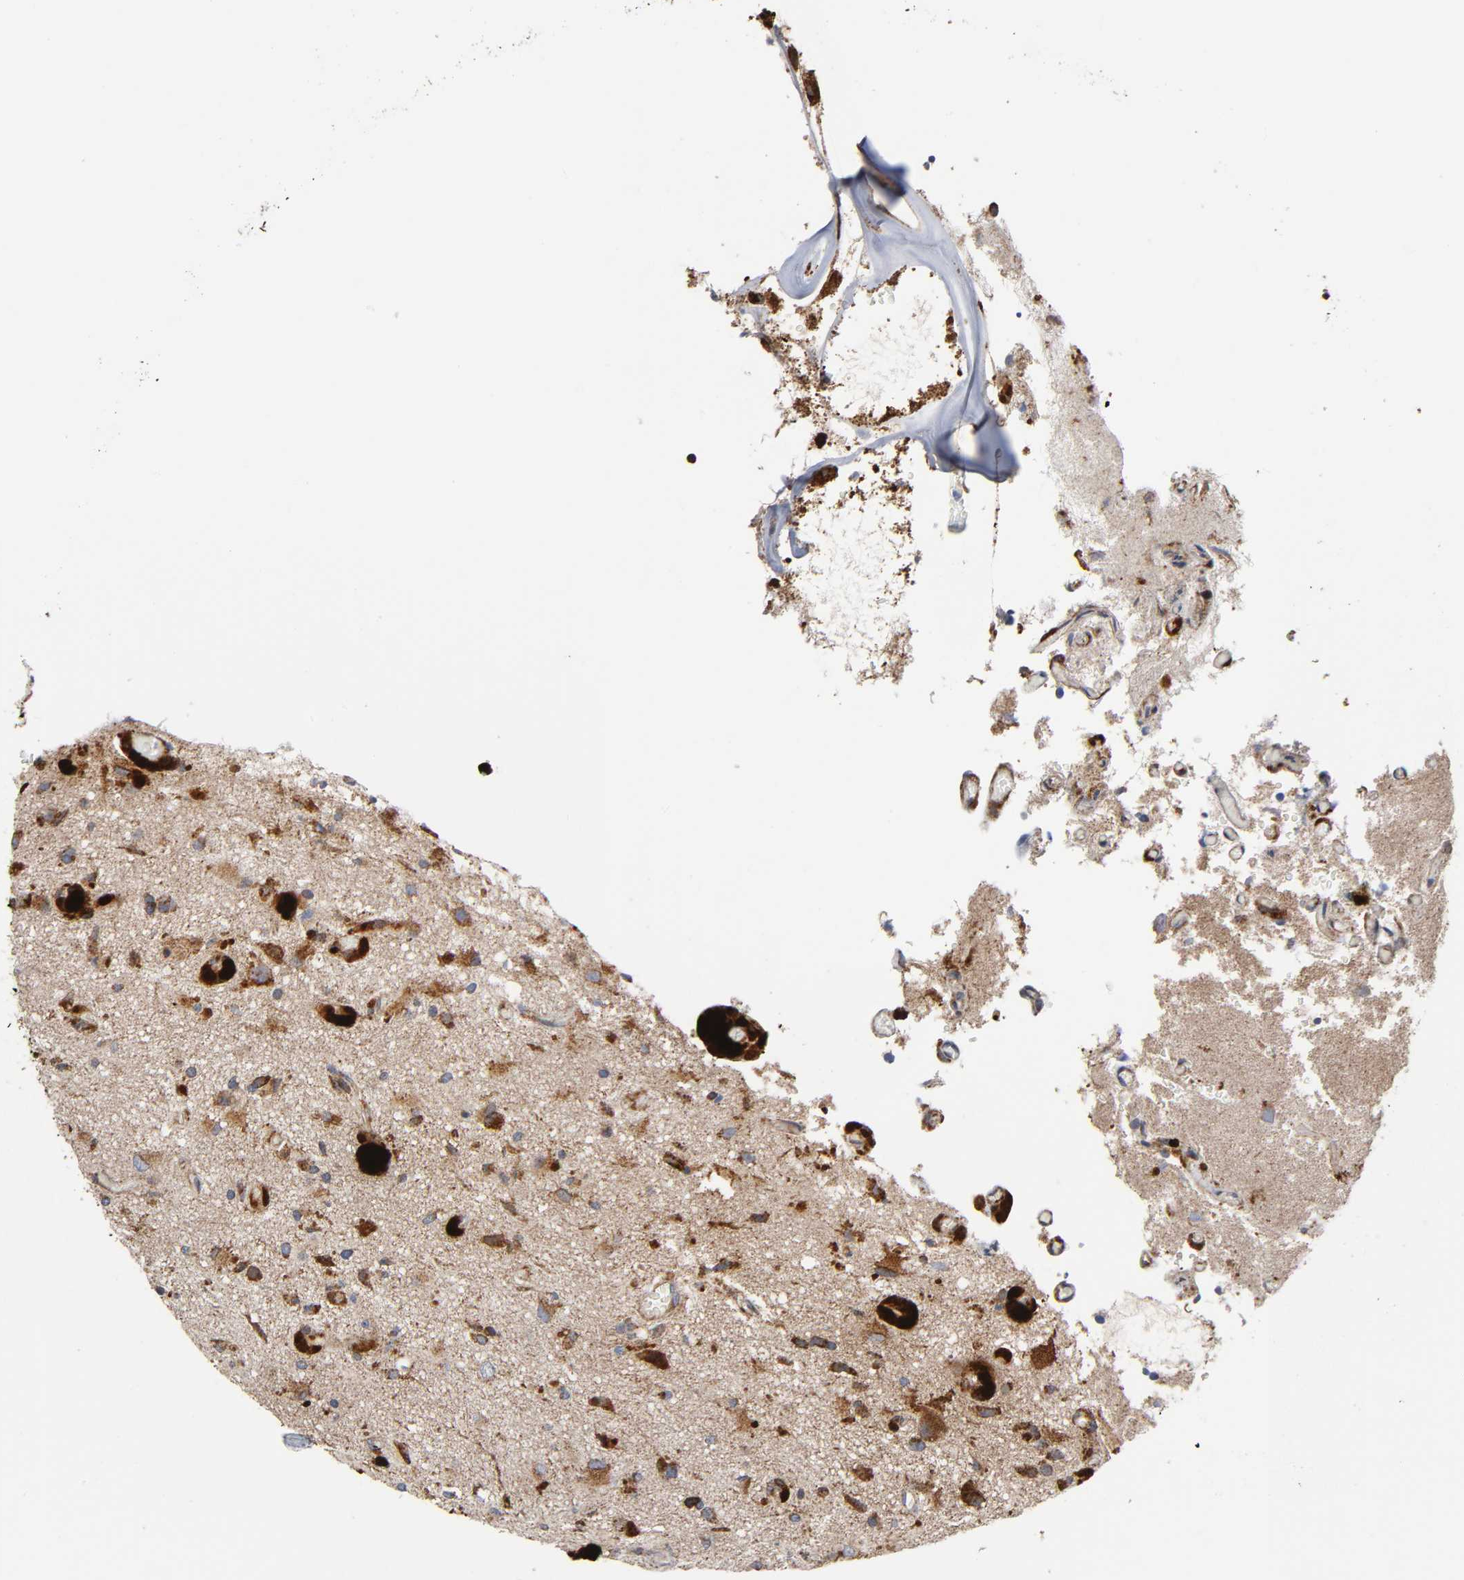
{"staining": {"intensity": "strong", "quantity": "25%-75%", "location": "cytoplasmic/membranous"}, "tissue": "glioma", "cell_type": "Tumor cells", "image_type": "cancer", "snomed": [{"axis": "morphology", "description": "Glioma, malignant, High grade"}, {"axis": "topography", "description": "Brain"}], "caption": "The photomicrograph exhibits immunohistochemical staining of malignant glioma (high-grade). There is strong cytoplasmic/membranous staining is seen in about 25%-75% of tumor cells.", "gene": "MAP3K1", "patient": {"sex": "male", "age": 47}}